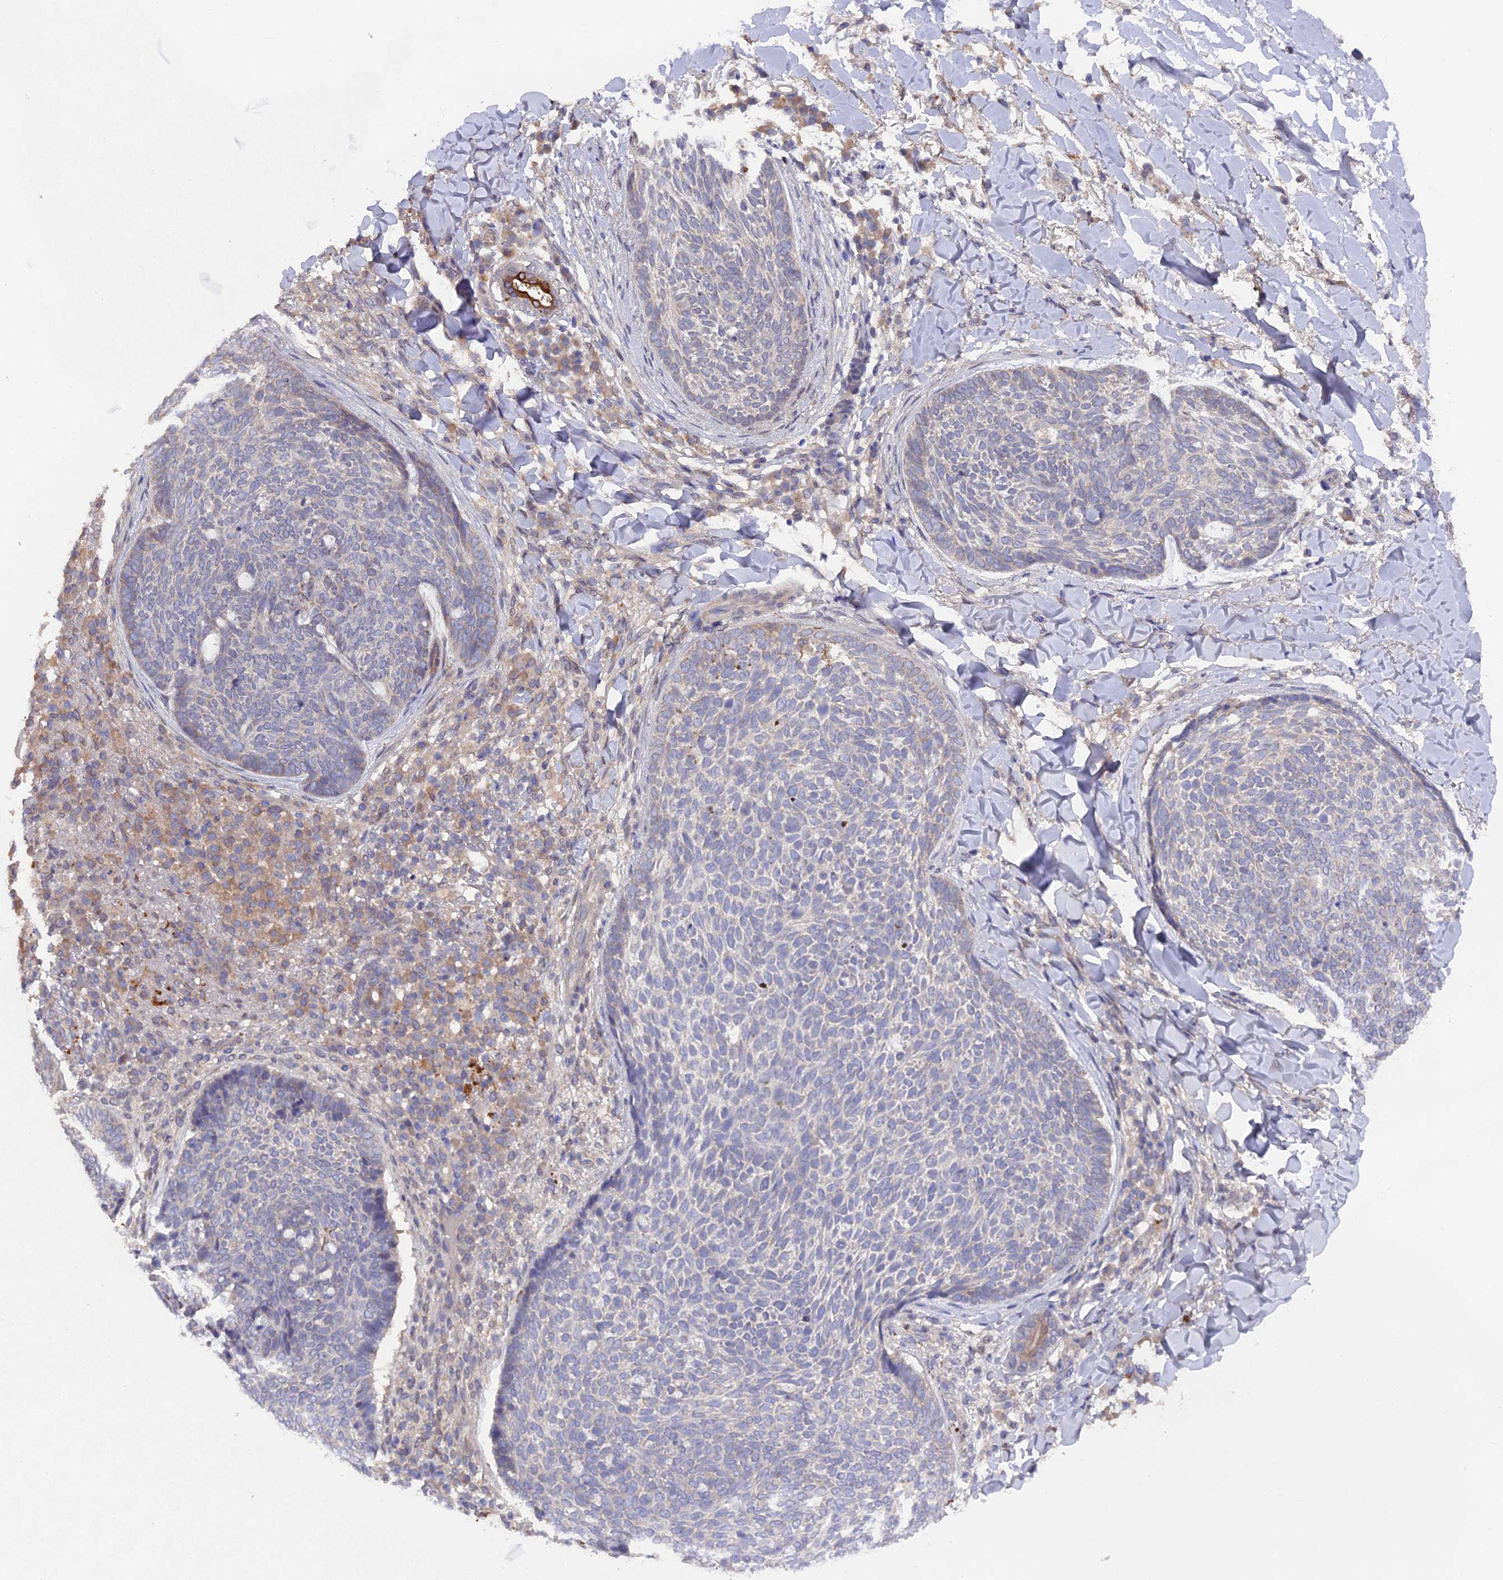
{"staining": {"intensity": "negative", "quantity": "none", "location": "none"}, "tissue": "skin cancer", "cell_type": "Tumor cells", "image_type": "cancer", "snomed": [{"axis": "morphology", "description": "Basal cell carcinoma"}, {"axis": "topography", "description": "Skin"}], "caption": "Human skin cancer (basal cell carcinoma) stained for a protein using immunohistochemistry shows no positivity in tumor cells.", "gene": "ZCCHC2", "patient": {"sex": "male", "age": 85}}